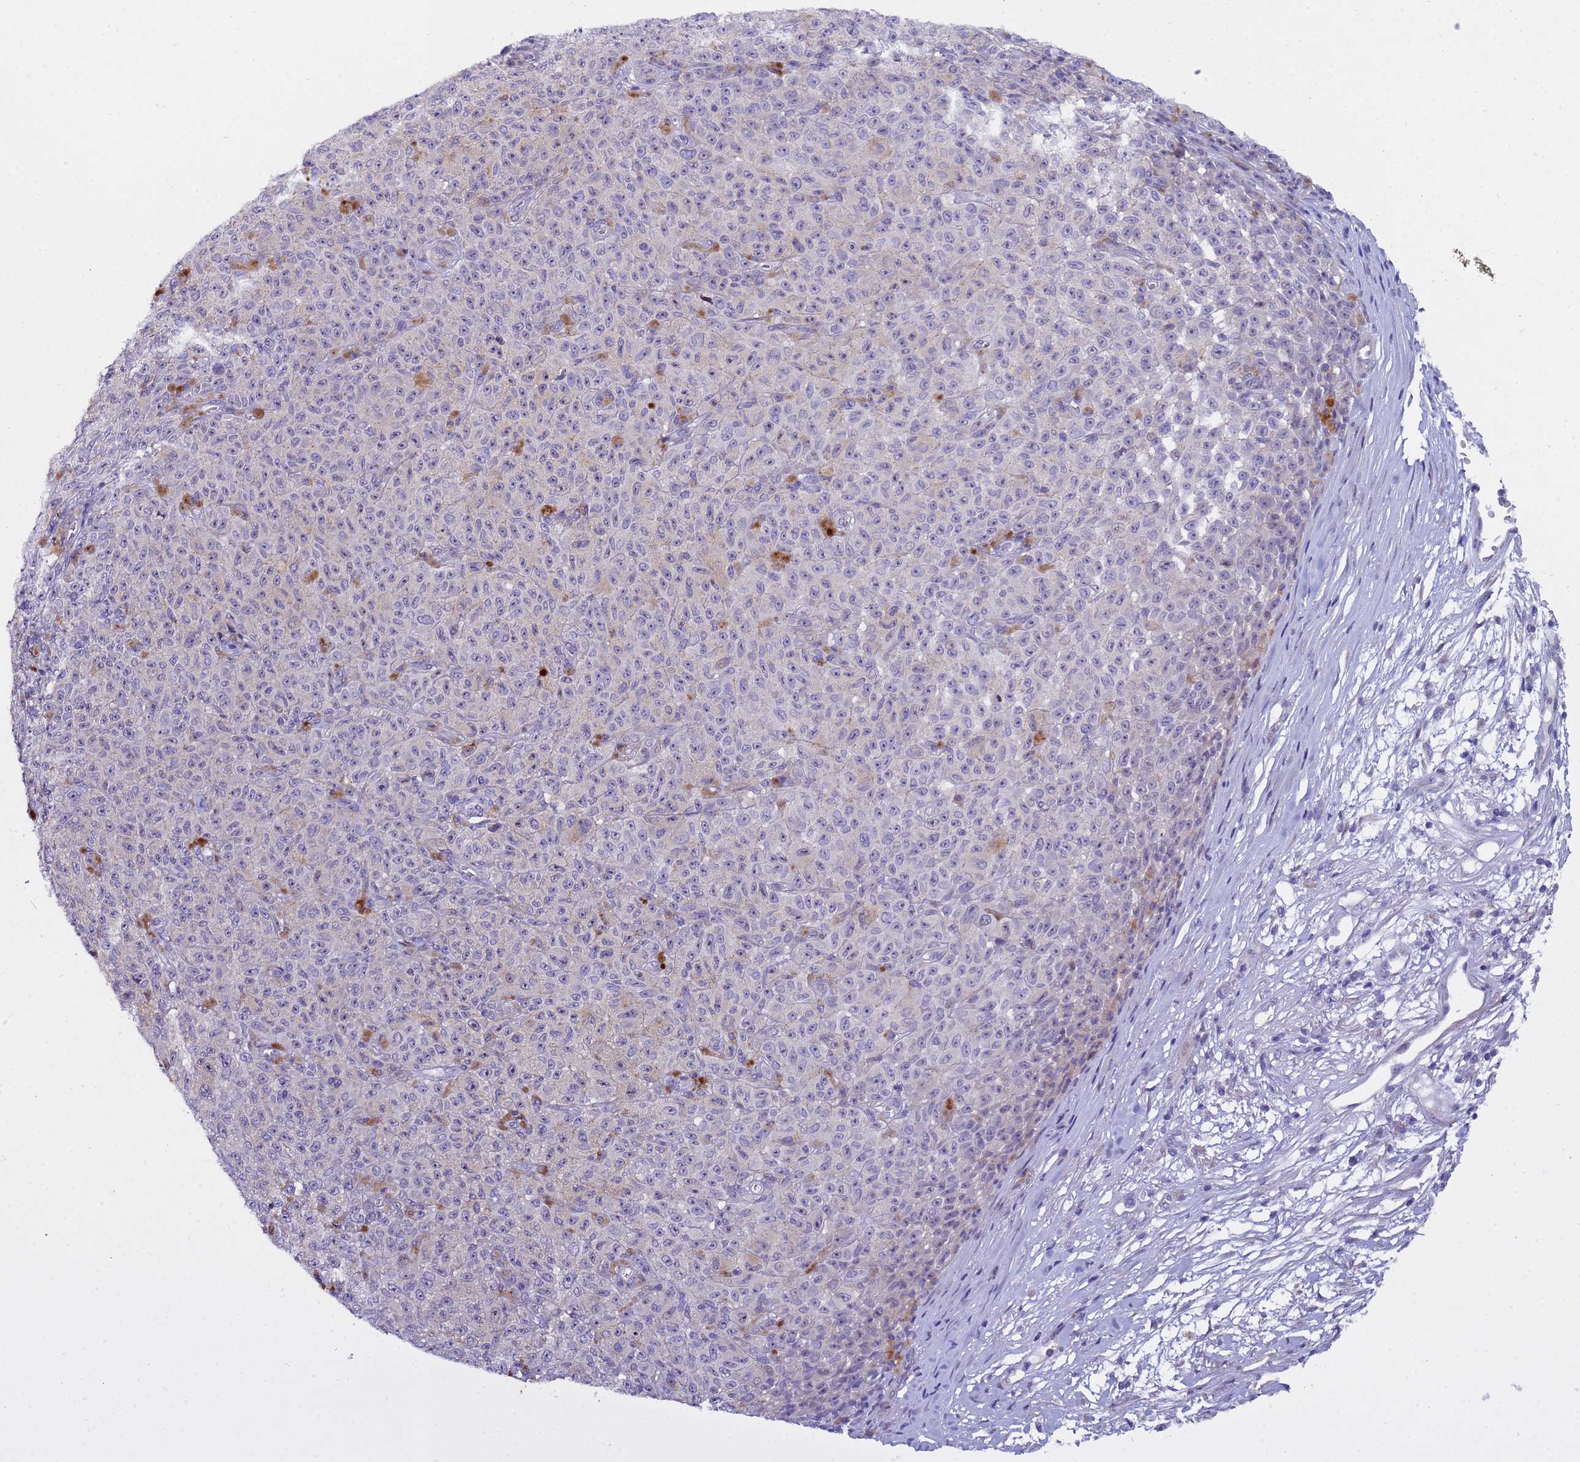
{"staining": {"intensity": "negative", "quantity": "none", "location": "none"}, "tissue": "melanoma", "cell_type": "Tumor cells", "image_type": "cancer", "snomed": [{"axis": "morphology", "description": "Malignant melanoma, NOS"}, {"axis": "topography", "description": "Skin"}], "caption": "There is no significant positivity in tumor cells of malignant melanoma.", "gene": "IGSF11", "patient": {"sex": "female", "age": 82}}